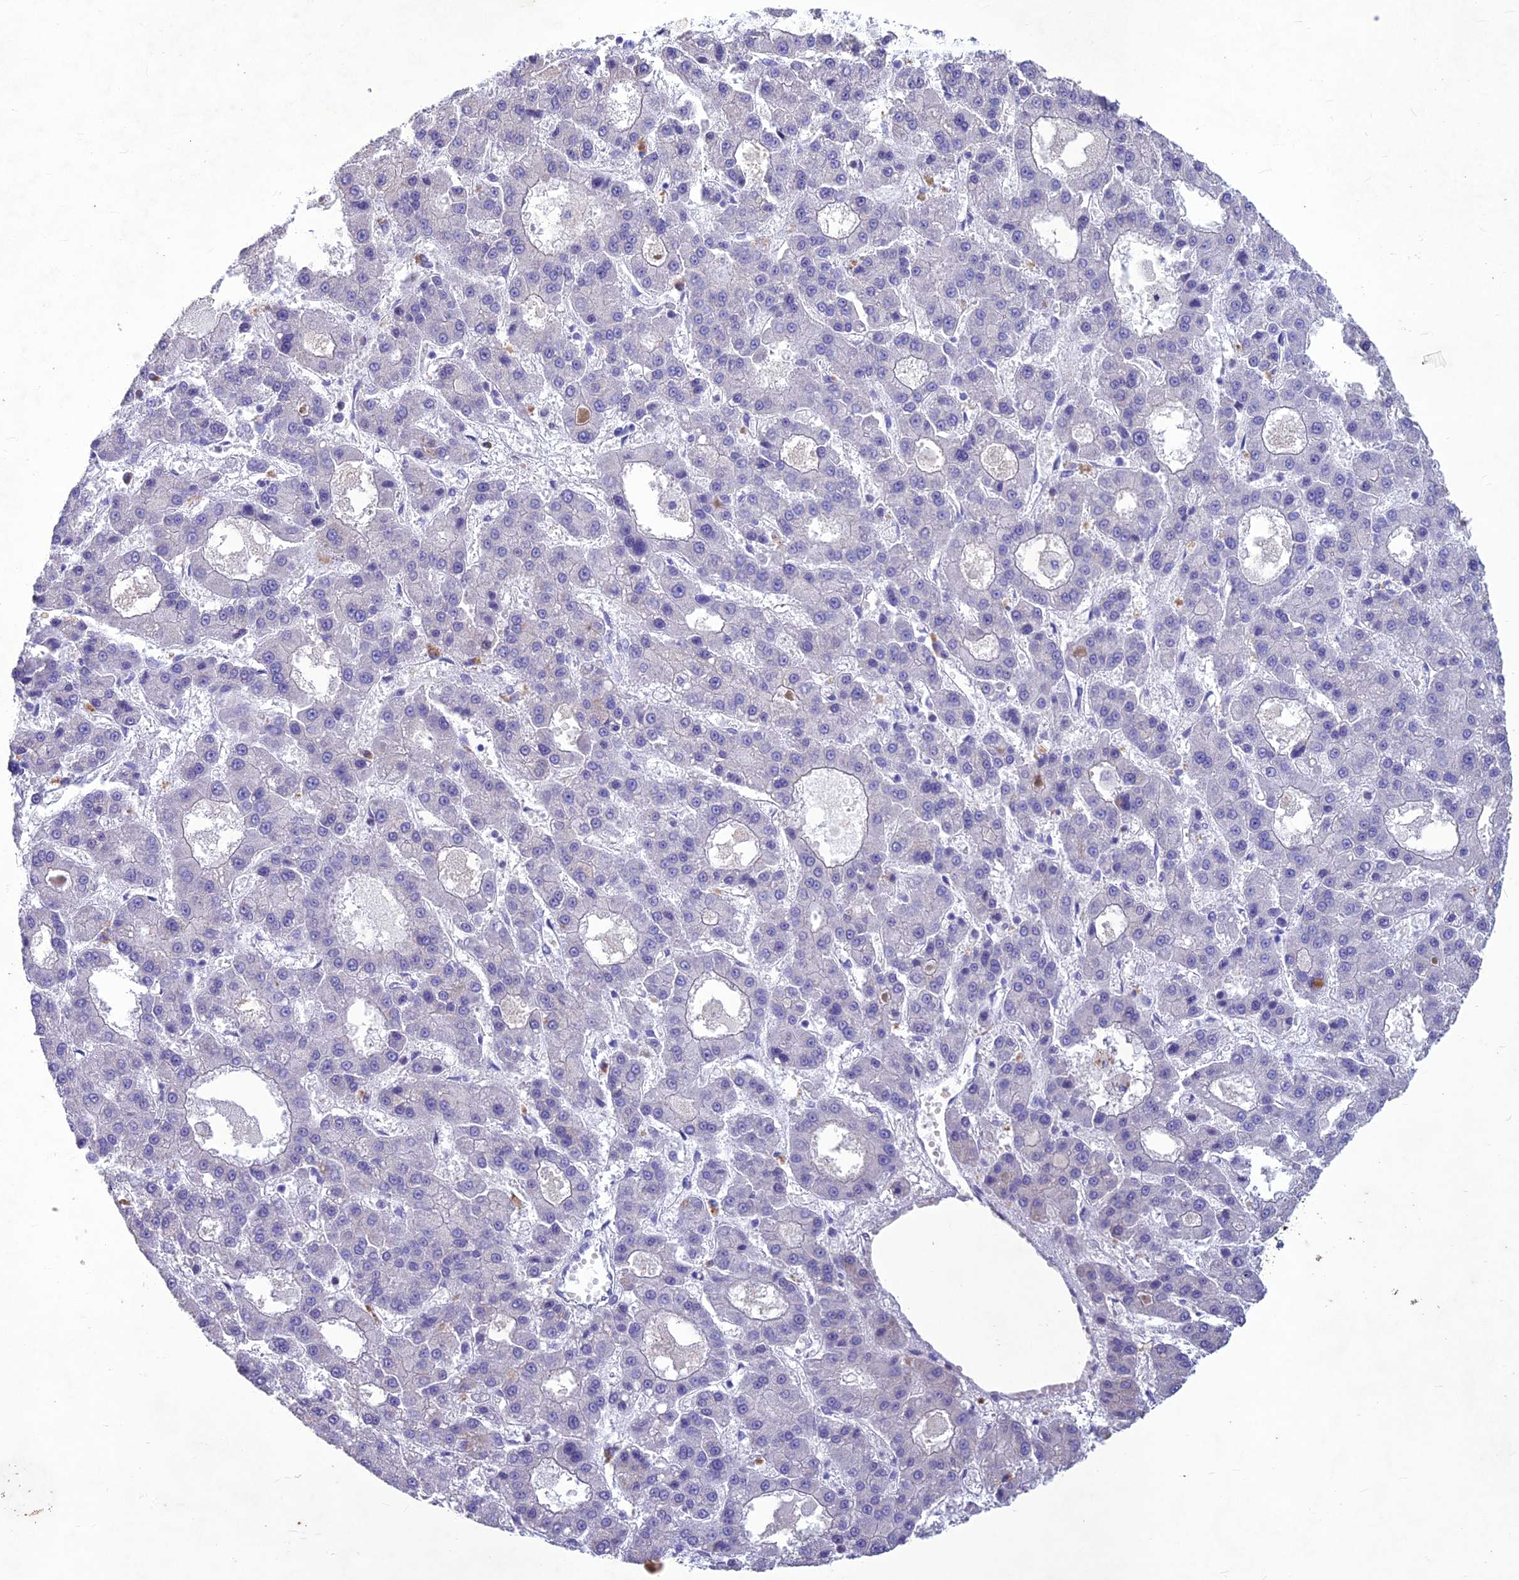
{"staining": {"intensity": "negative", "quantity": "none", "location": "none"}, "tissue": "liver cancer", "cell_type": "Tumor cells", "image_type": "cancer", "snomed": [{"axis": "morphology", "description": "Carcinoma, Hepatocellular, NOS"}, {"axis": "topography", "description": "Liver"}], "caption": "Immunohistochemistry (IHC) image of neoplastic tissue: human liver cancer stained with DAB (3,3'-diaminobenzidine) demonstrates no significant protein staining in tumor cells.", "gene": "IFT172", "patient": {"sex": "male", "age": 70}}